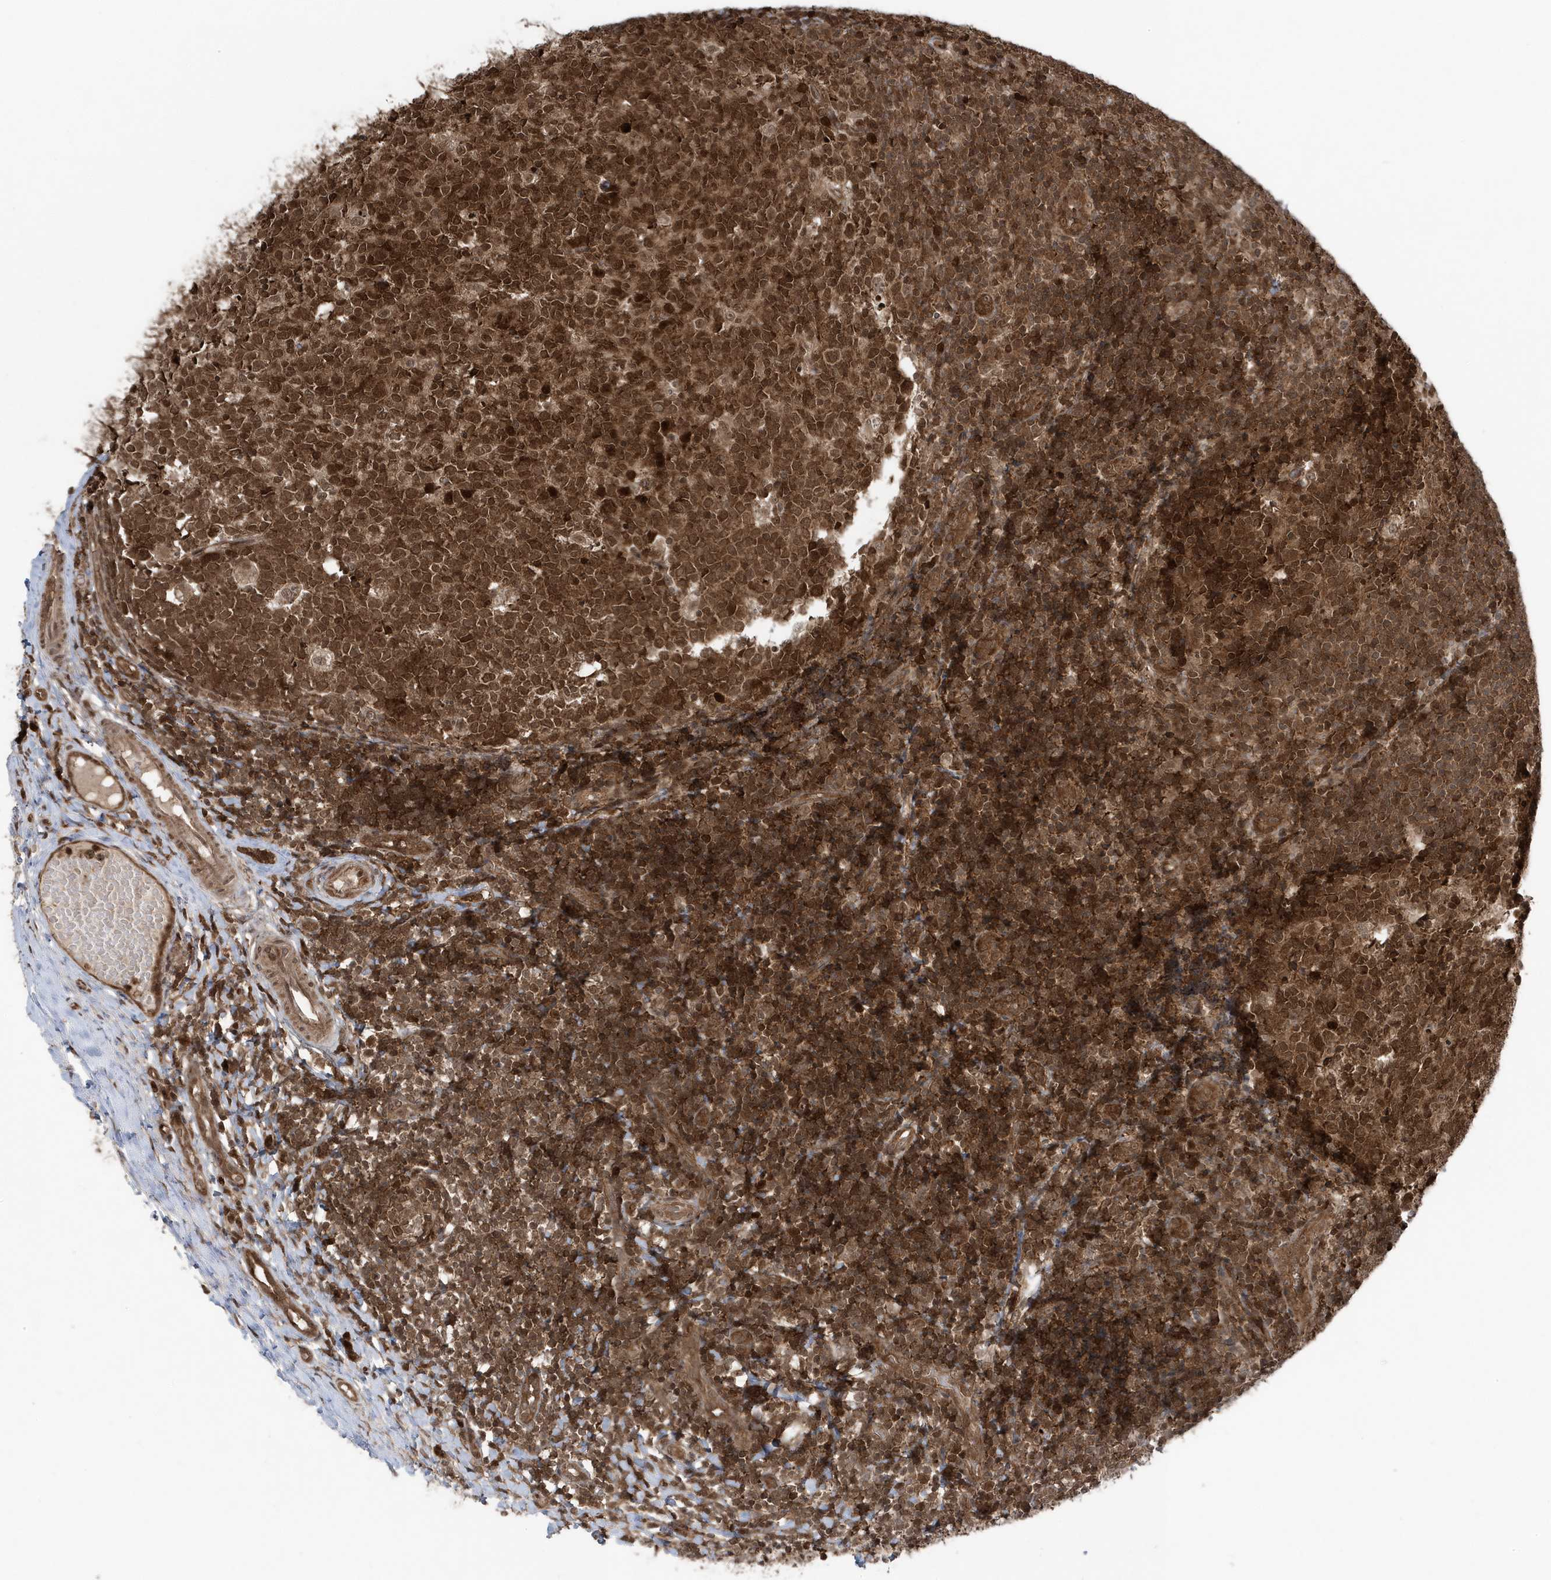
{"staining": {"intensity": "strong", "quantity": ">75%", "location": "cytoplasmic/membranous,nuclear"}, "tissue": "tonsil", "cell_type": "Germinal center cells", "image_type": "normal", "snomed": [{"axis": "morphology", "description": "Normal tissue, NOS"}, {"axis": "topography", "description": "Tonsil"}], "caption": "Tonsil stained with a brown dye exhibits strong cytoplasmic/membranous,nuclear positive expression in approximately >75% of germinal center cells.", "gene": "MAPK1IP1L", "patient": {"sex": "female", "age": 19}}